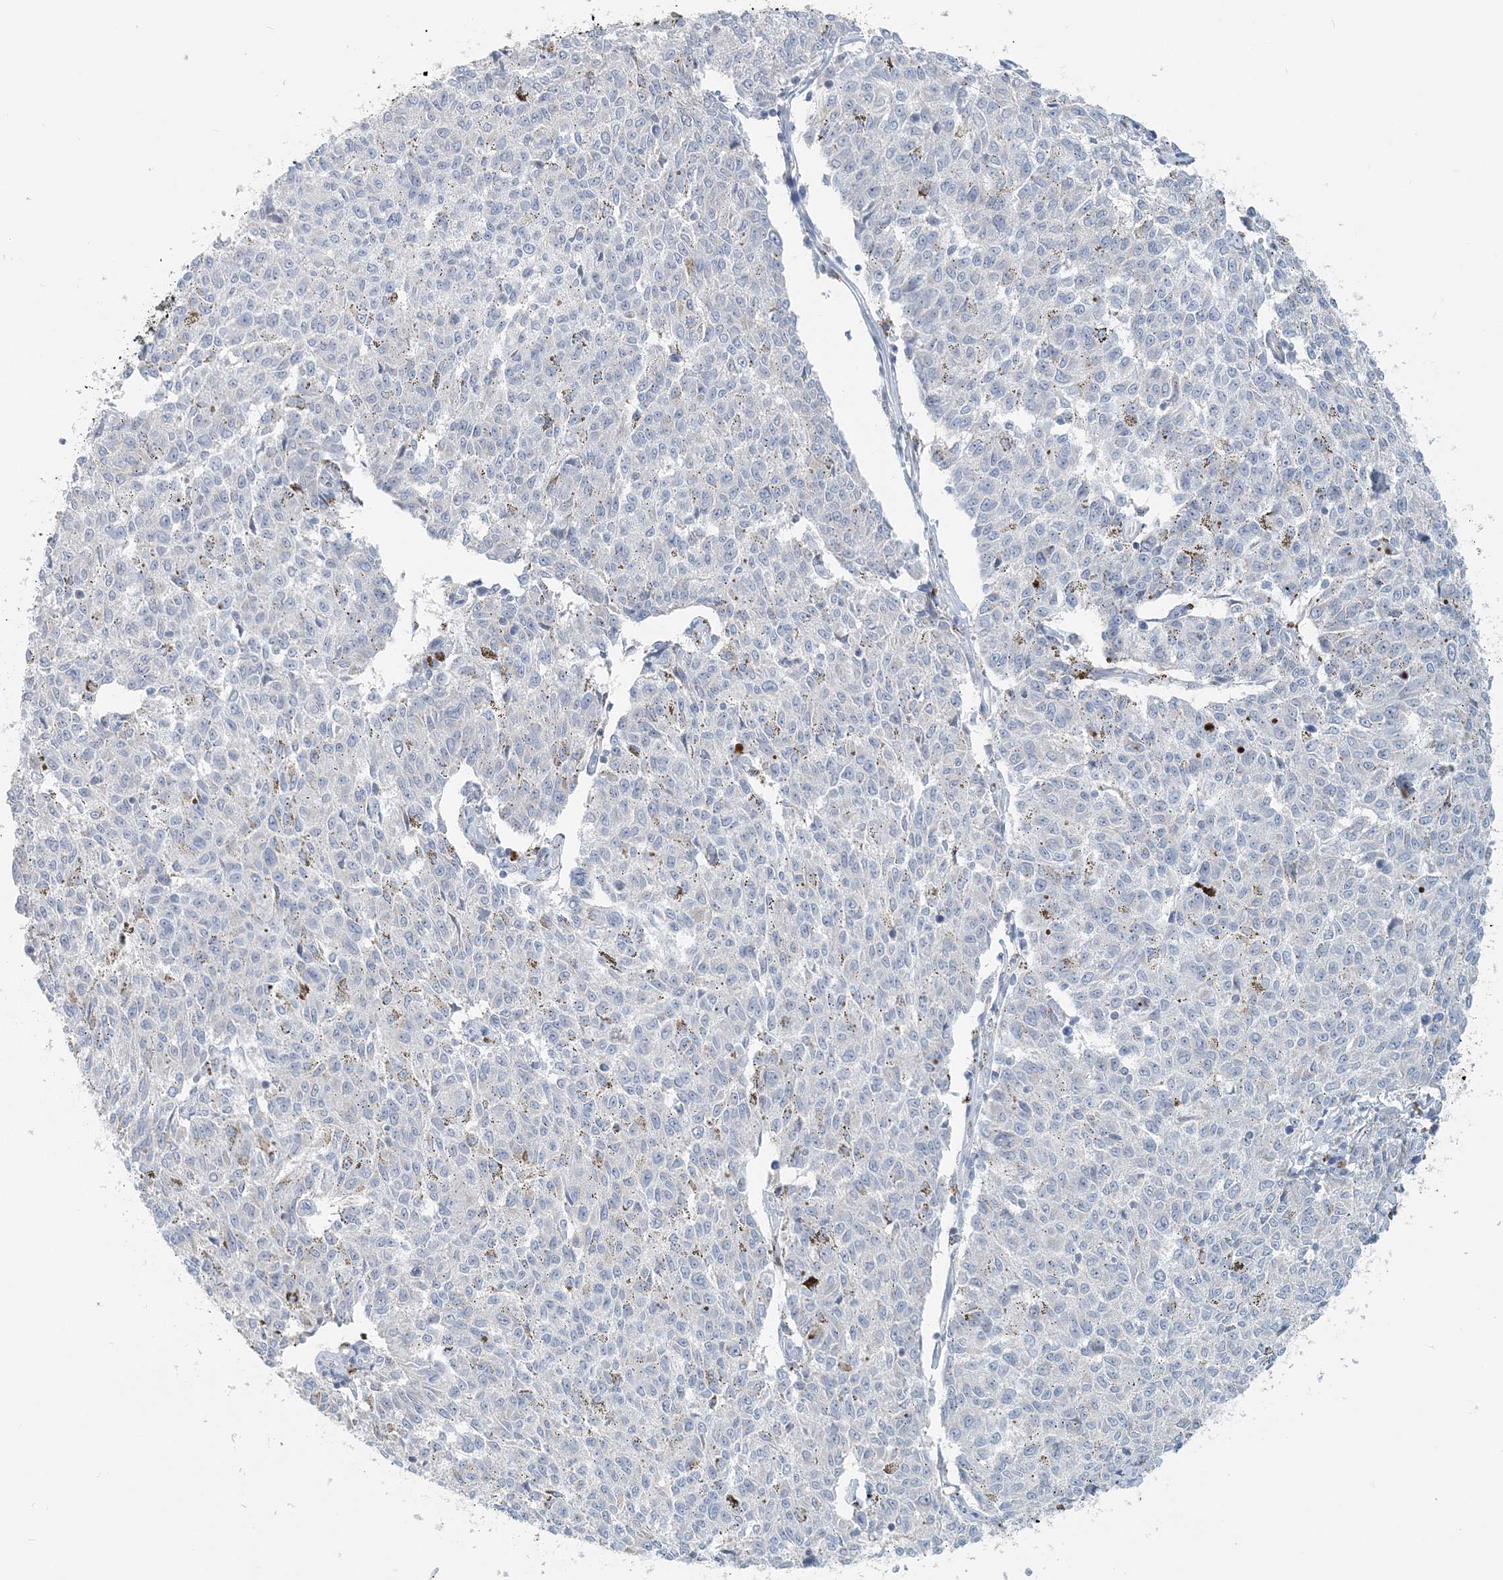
{"staining": {"intensity": "negative", "quantity": "none", "location": "none"}, "tissue": "melanoma", "cell_type": "Tumor cells", "image_type": "cancer", "snomed": [{"axis": "morphology", "description": "Malignant melanoma, NOS"}, {"axis": "topography", "description": "Skin"}], "caption": "Immunohistochemistry micrograph of melanoma stained for a protein (brown), which displays no positivity in tumor cells.", "gene": "NAA11", "patient": {"sex": "female", "age": 72}}